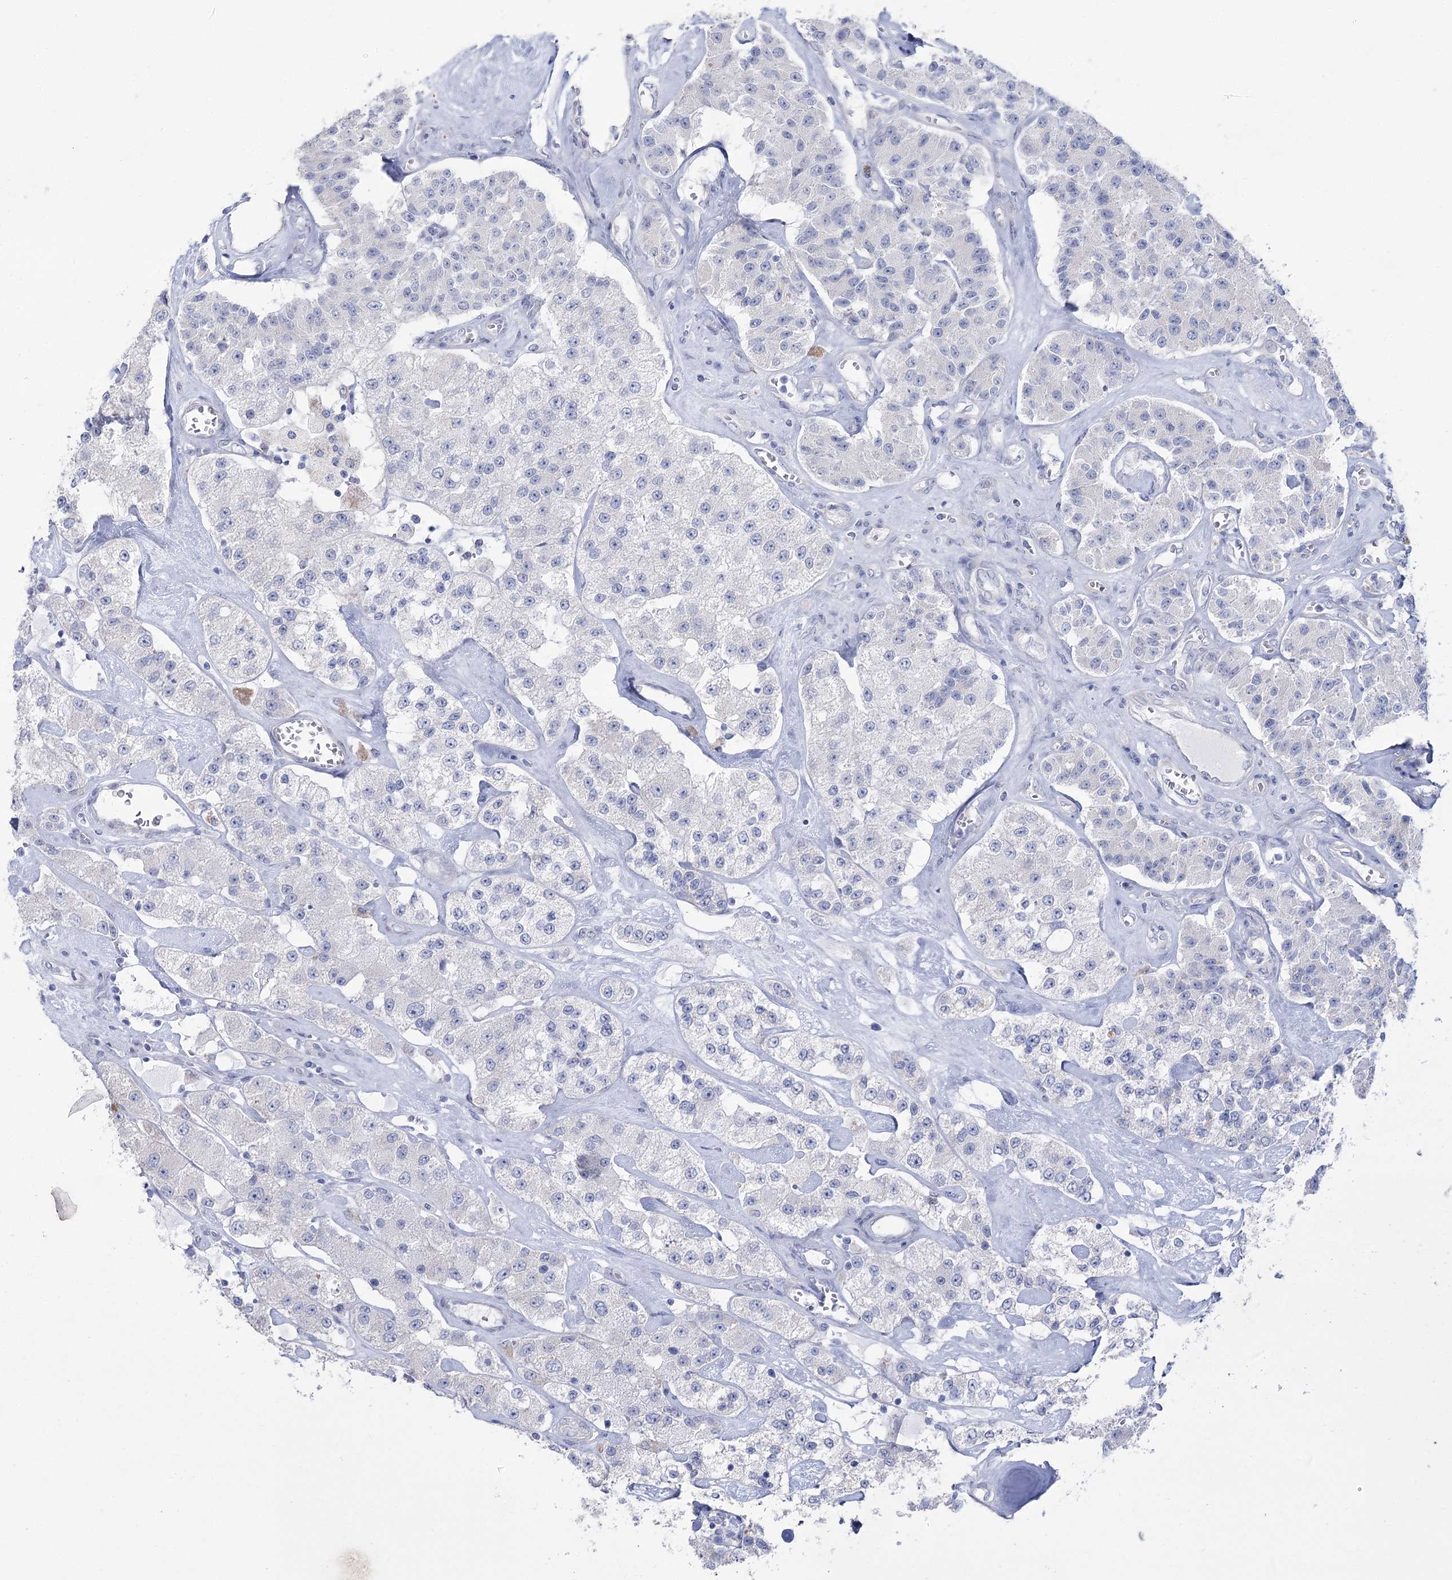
{"staining": {"intensity": "negative", "quantity": "none", "location": "none"}, "tissue": "carcinoid", "cell_type": "Tumor cells", "image_type": "cancer", "snomed": [{"axis": "morphology", "description": "Carcinoid, malignant, NOS"}, {"axis": "topography", "description": "Pancreas"}], "caption": "Micrograph shows no significant protein positivity in tumor cells of carcinoid.", "gene": "CCDC88A", "patient": {"sex": "male", "age": 41}}